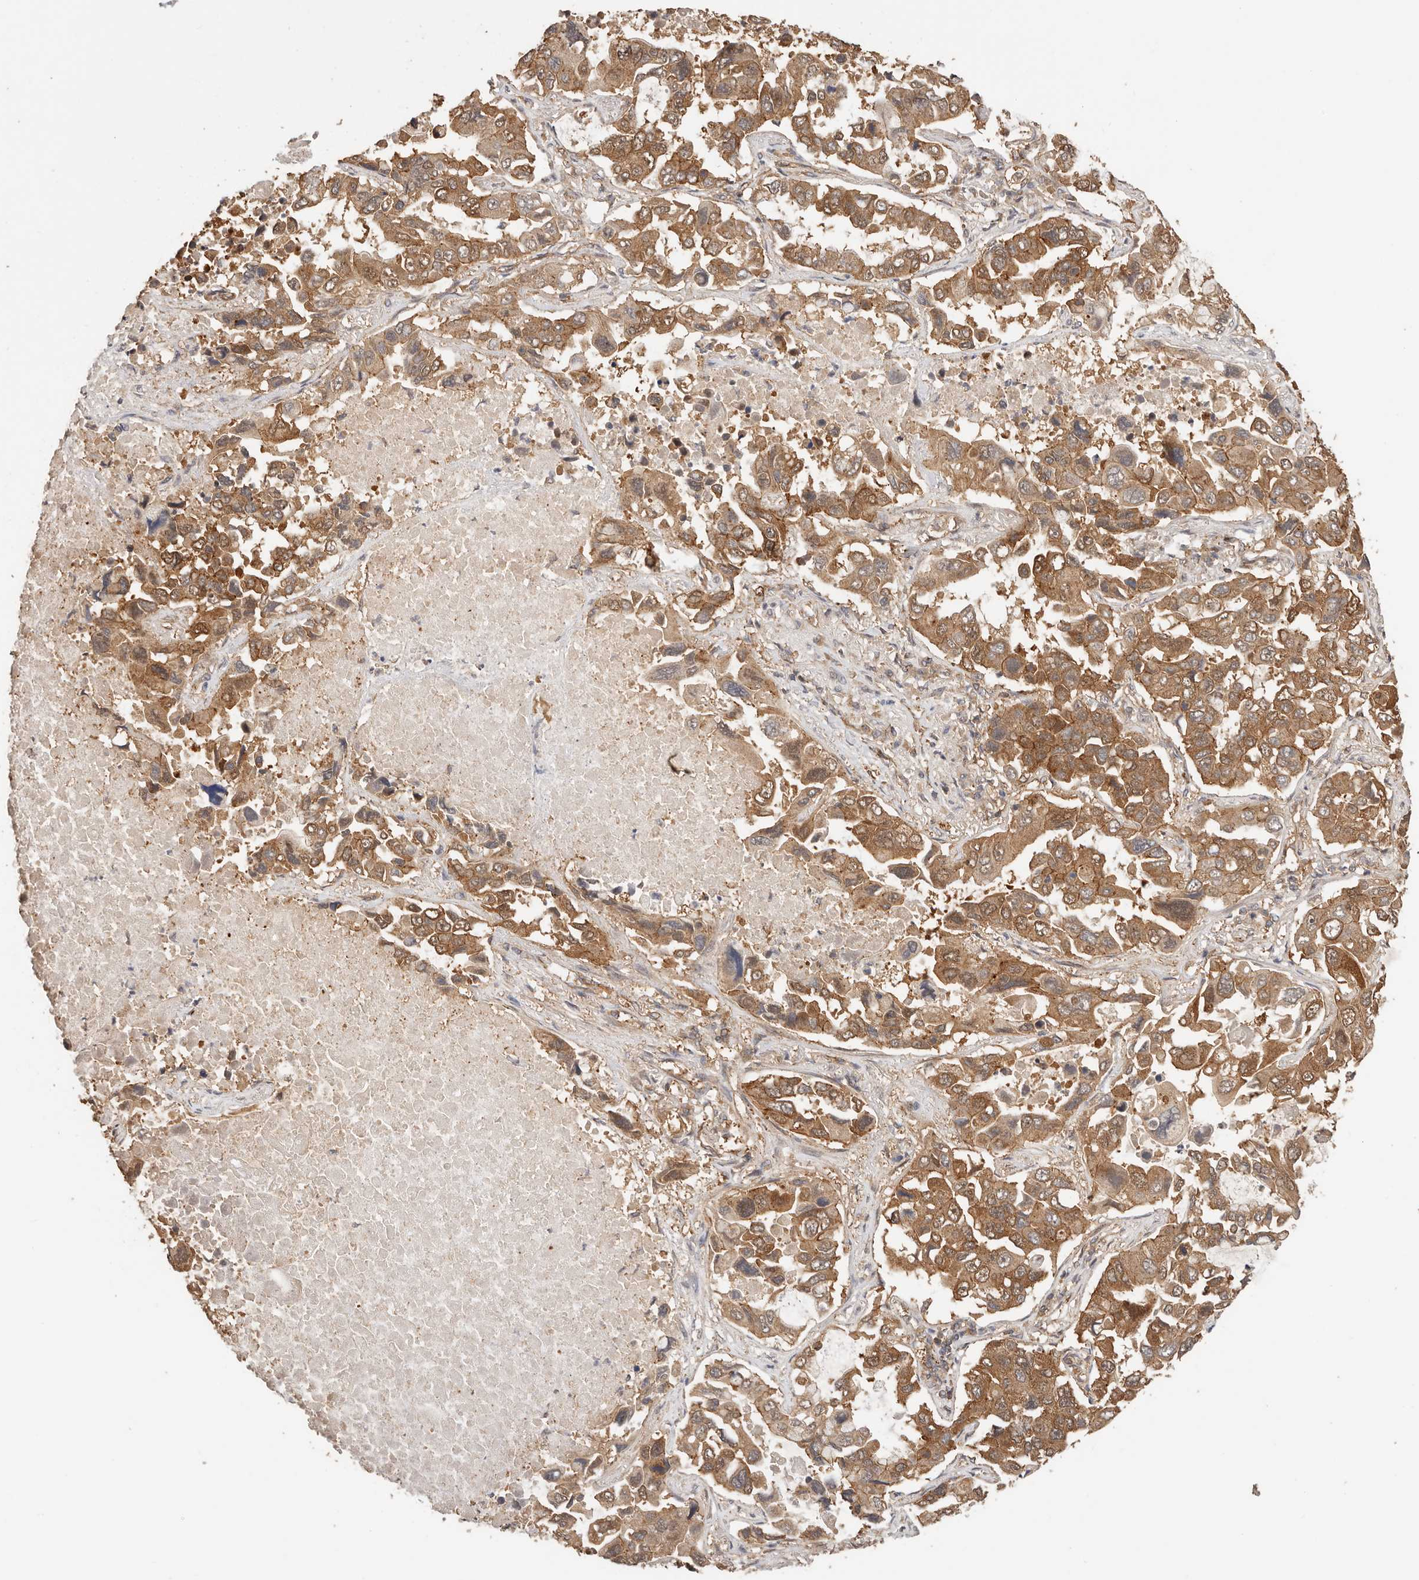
{"staining": {"intensity": "moderate", "quantity": ">75%", "location": "cytoplasmic/membranous"}, "tissue": "lung cancer", "cell_type": "Tumor cells", "image_type": "cancer", "snomed": [{"axis": "morphology", "description": "Adenocarcinoma, NOS"}, {"axis": "topography", "description": "Lung"}], "caption": "Immunohistochemical staining of lung cancer reveals medium levels of moderate cytoplasmic/membranous protein positivity in about >75% of tumor cells.", "gene": "AFDN", "patient": {"sex": "male", "age": 64}}